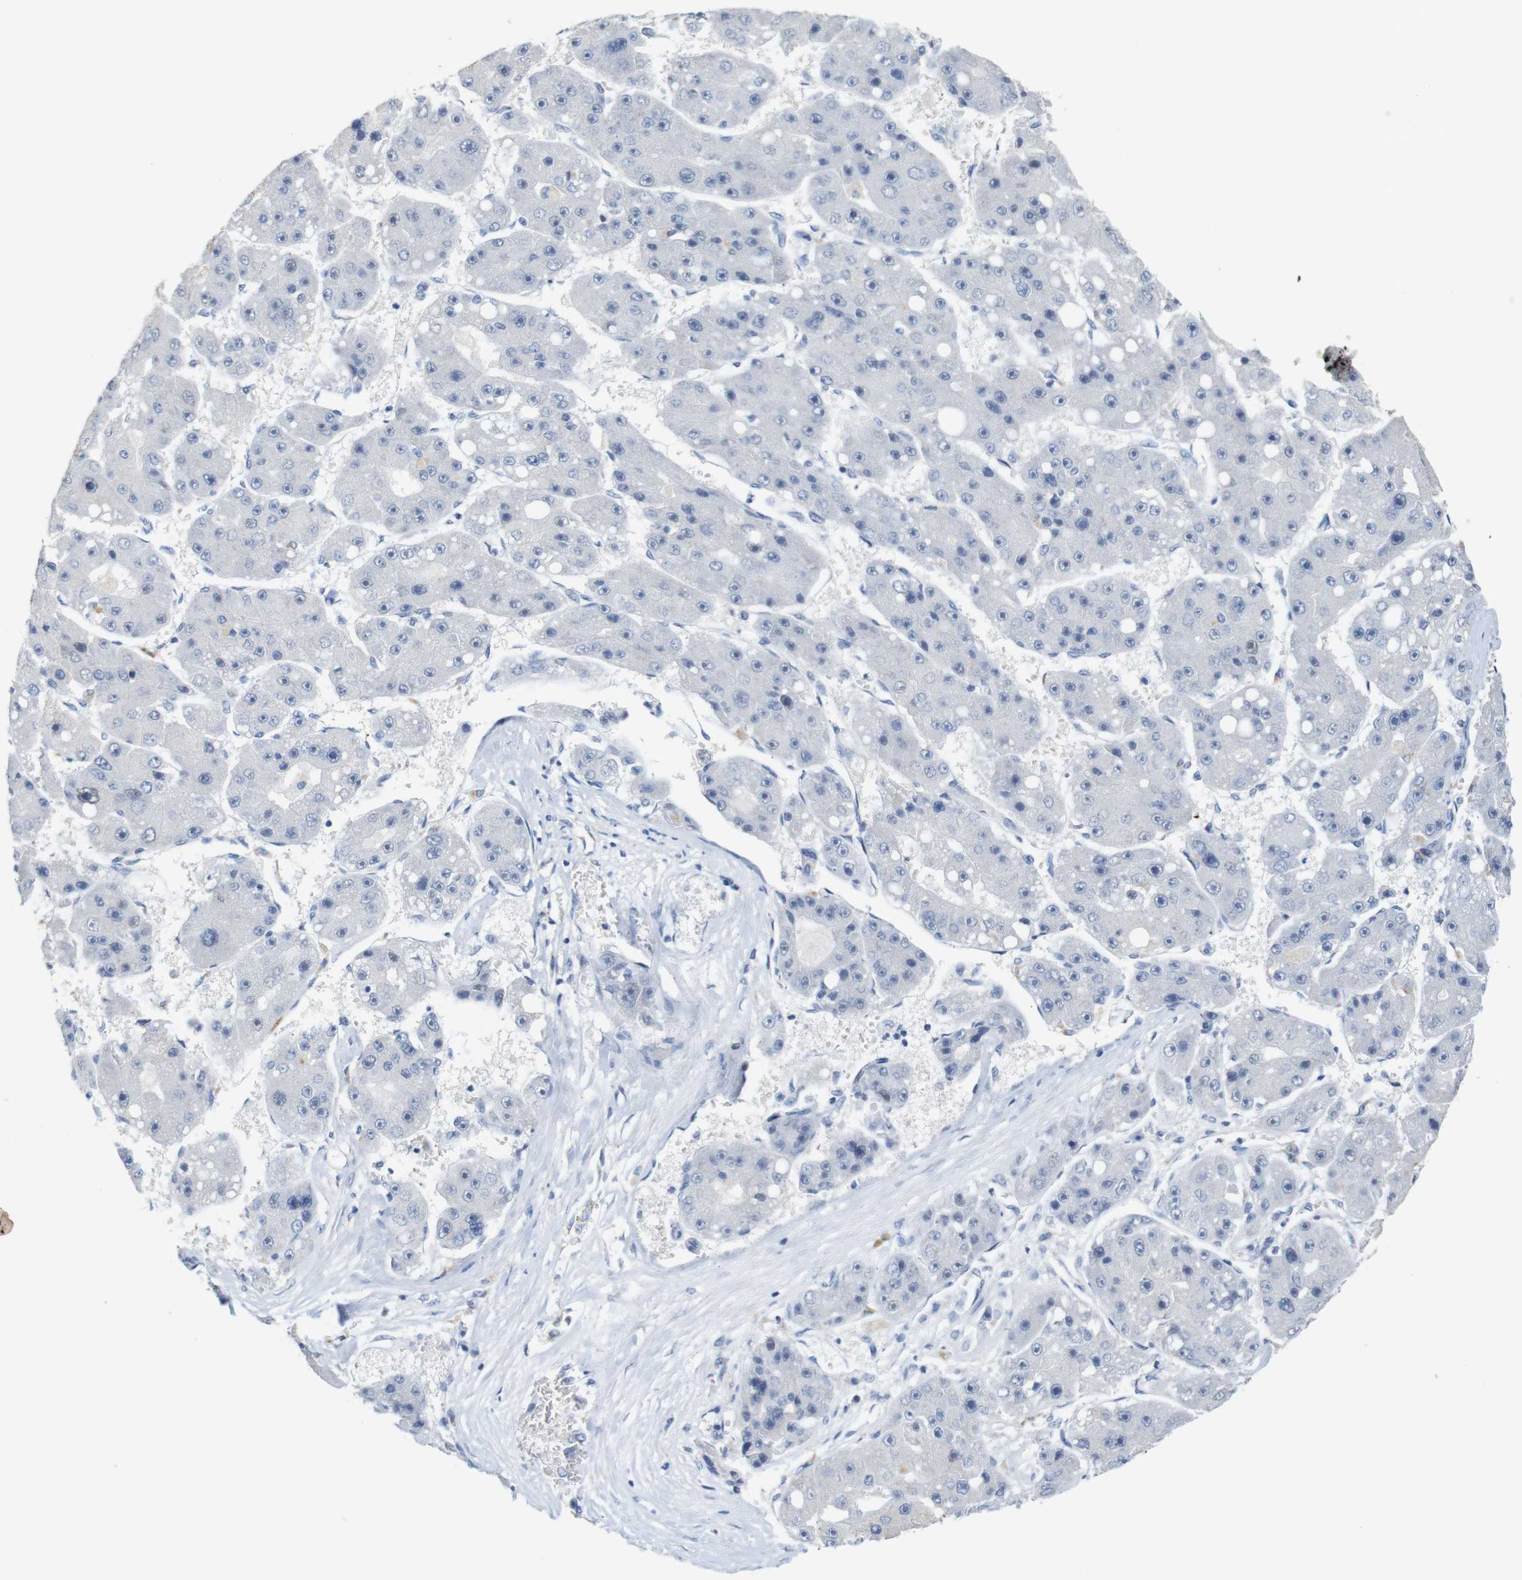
{"staining": {"intensity": "moderate", "quantity": "<25%", "location": "nuclear"}, "tissue": "liver cancer", "cell_type": "Tumor cells", "image_type": "cancer", "snomed": [{"axis": "morphology", "description": "Carcinoma, Hepatocellular, NOS"}, {"axis": "topography", "description": "Liver"}], "caption": "Approximately <25% of tumor cells in human liver cancer demonstrate moderate nuclear protein expression as visualized by brown immunohistochemical staining.", "gene": "CDK2", "patient": {"sex": "female", "age": 61}}